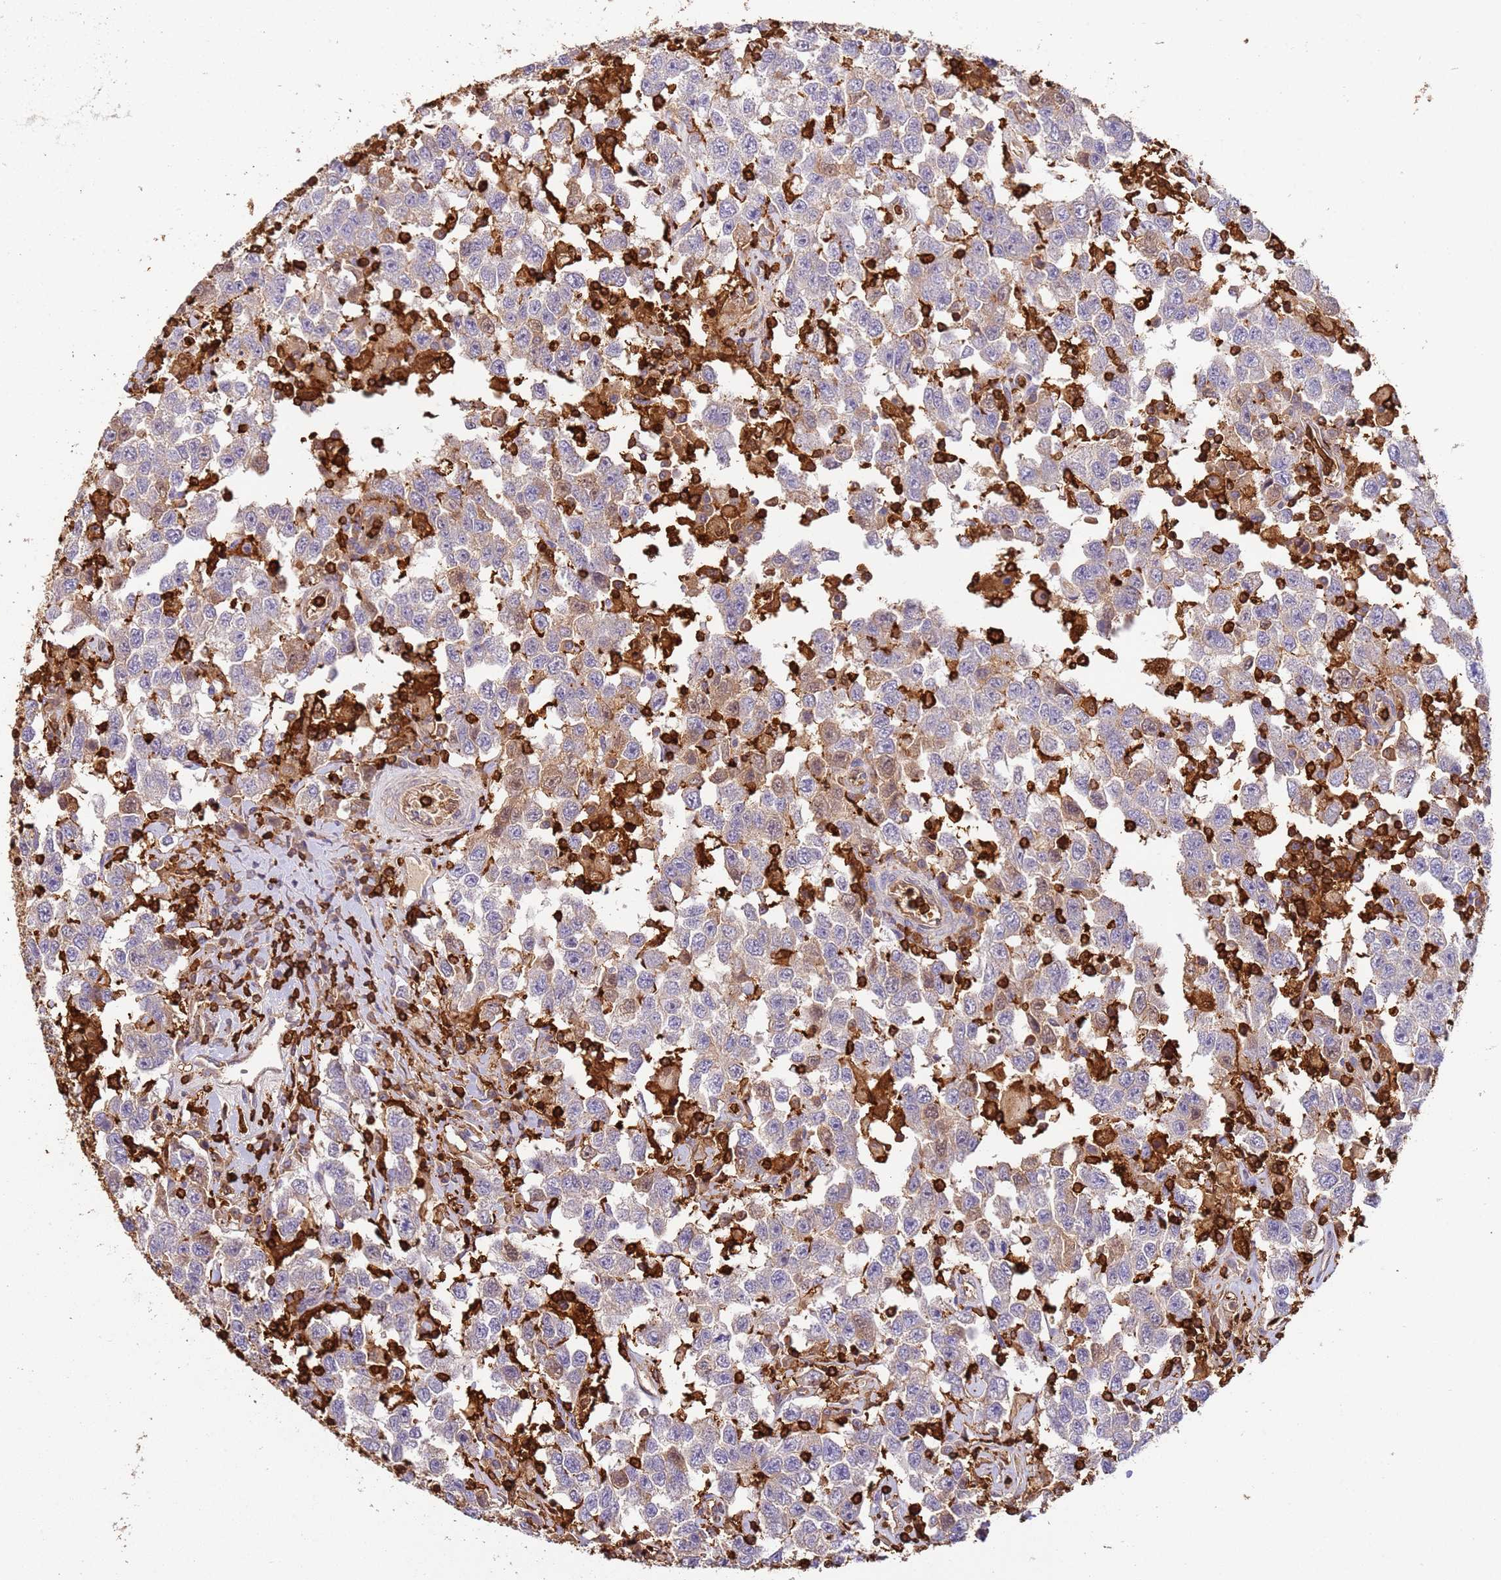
{"staining": {"intensity": "weak", "quantity": "25%-75%", "location": "cytoplasmic/membranous"}, "tissue": "testis cancer", "cell_type": "Tumor cells", "image_type": "cancer", "snomed": [{"axis": "morphology", "description": "Seminoma, NOS"}, {"axis": "topography", "description": "Testis"}], "caption": "Protein expression analysis of human testis cancer reveals weak cytoplasmic/membranous positivity in approximately 25%-75% of tumor cells.", "gene": "OR6P1", "patient": {"sex": "male", "age": 41}}